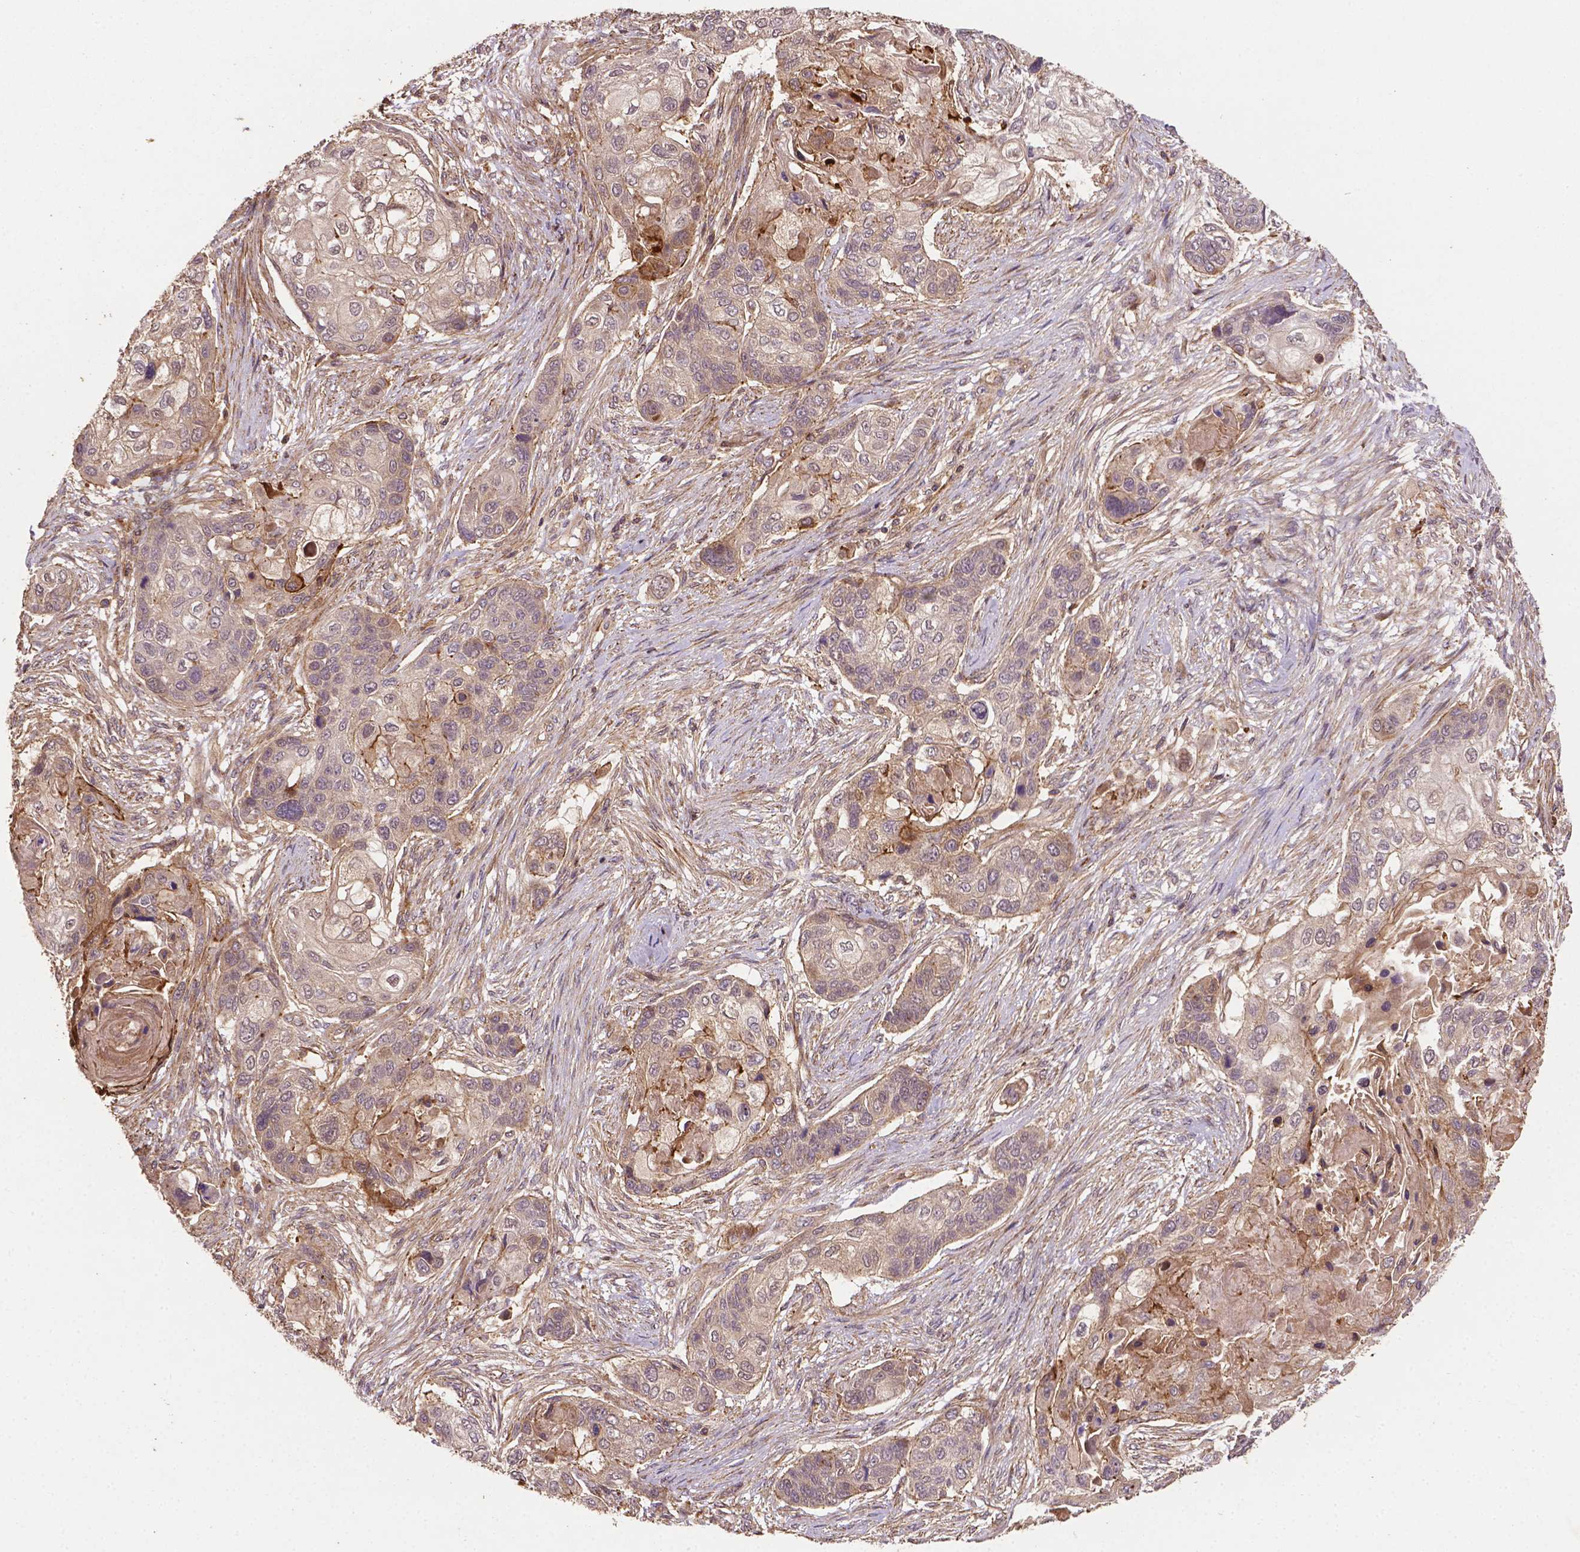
{"staining": {"intensity": "moderate", "quantity": "<25%", "location": "cytoplasmic/membranous"}, "tissue": "lung cancer", "cell_type": "Tumor cells", "image_type": "cancer", "snomed": [{"axis": "morphology", "description": "Squamous cell carcinoma, NOS"}, {"axis": "topography", "description": "Lung"}], "caption": "Human lung cancer stained for a protein (brown) reveals moderate cytoplasmic/membranous positive expression in about <25% of tumor cells.", "gene": "ZMYND19", "patient": {"sex": "male", "age": 69}}